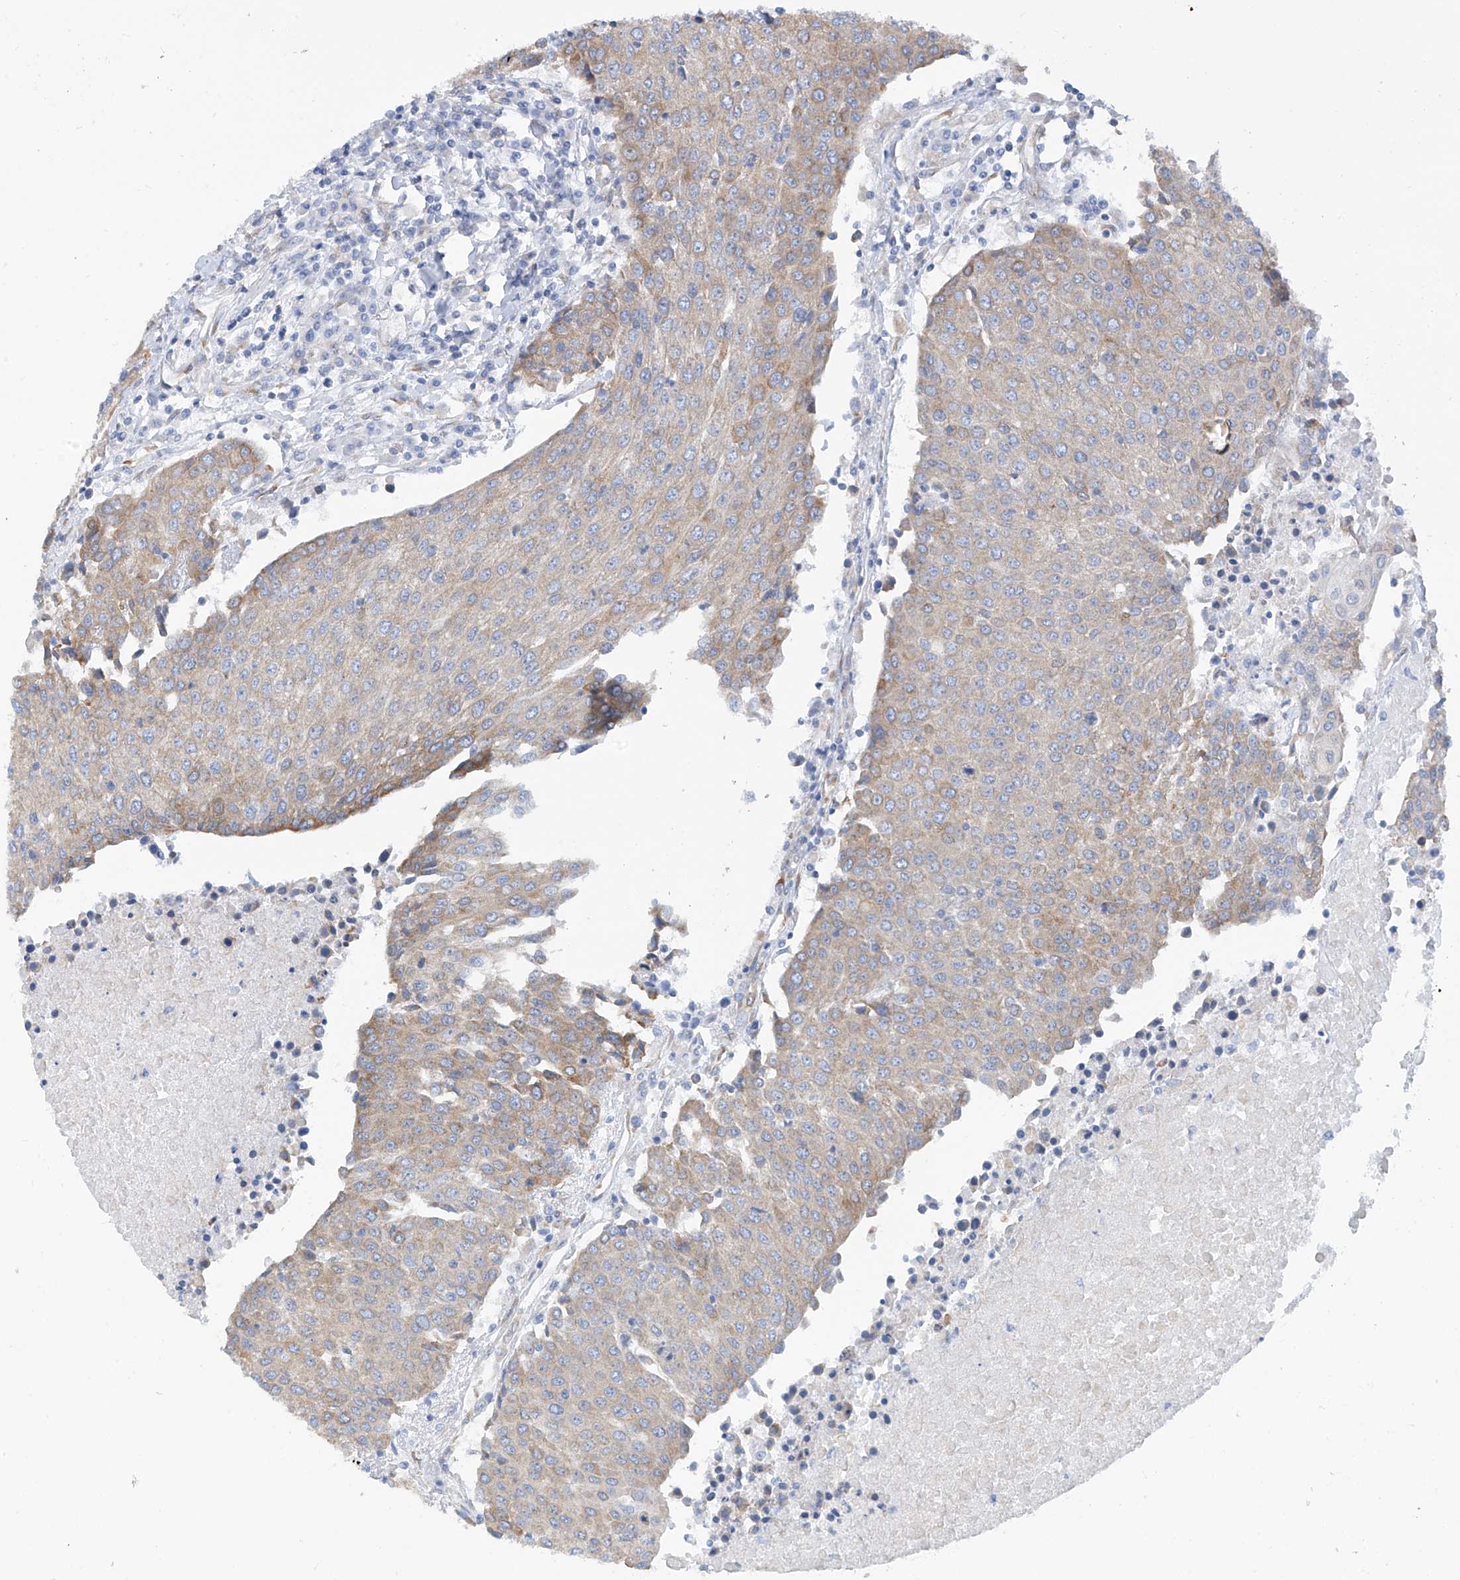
{"staining": {"intensity": "weak", "quantity": "<25%", "location": "cytoplasmic/membranous"}, "tissue": "urothelial cancer", "cell_type": "Tumor cells", "image_type": "cancer", "snomed": [{"axis": "morphology", "description": "Urothelial carcinoma, High grade"}, {"axis": "topography", "description": "Urinary bladder"}], "caption": "Tumor cells show no significant expression in urothelial cancer.", "gene": "RCN2", "patient": {"sex": "female", "age": 85}}